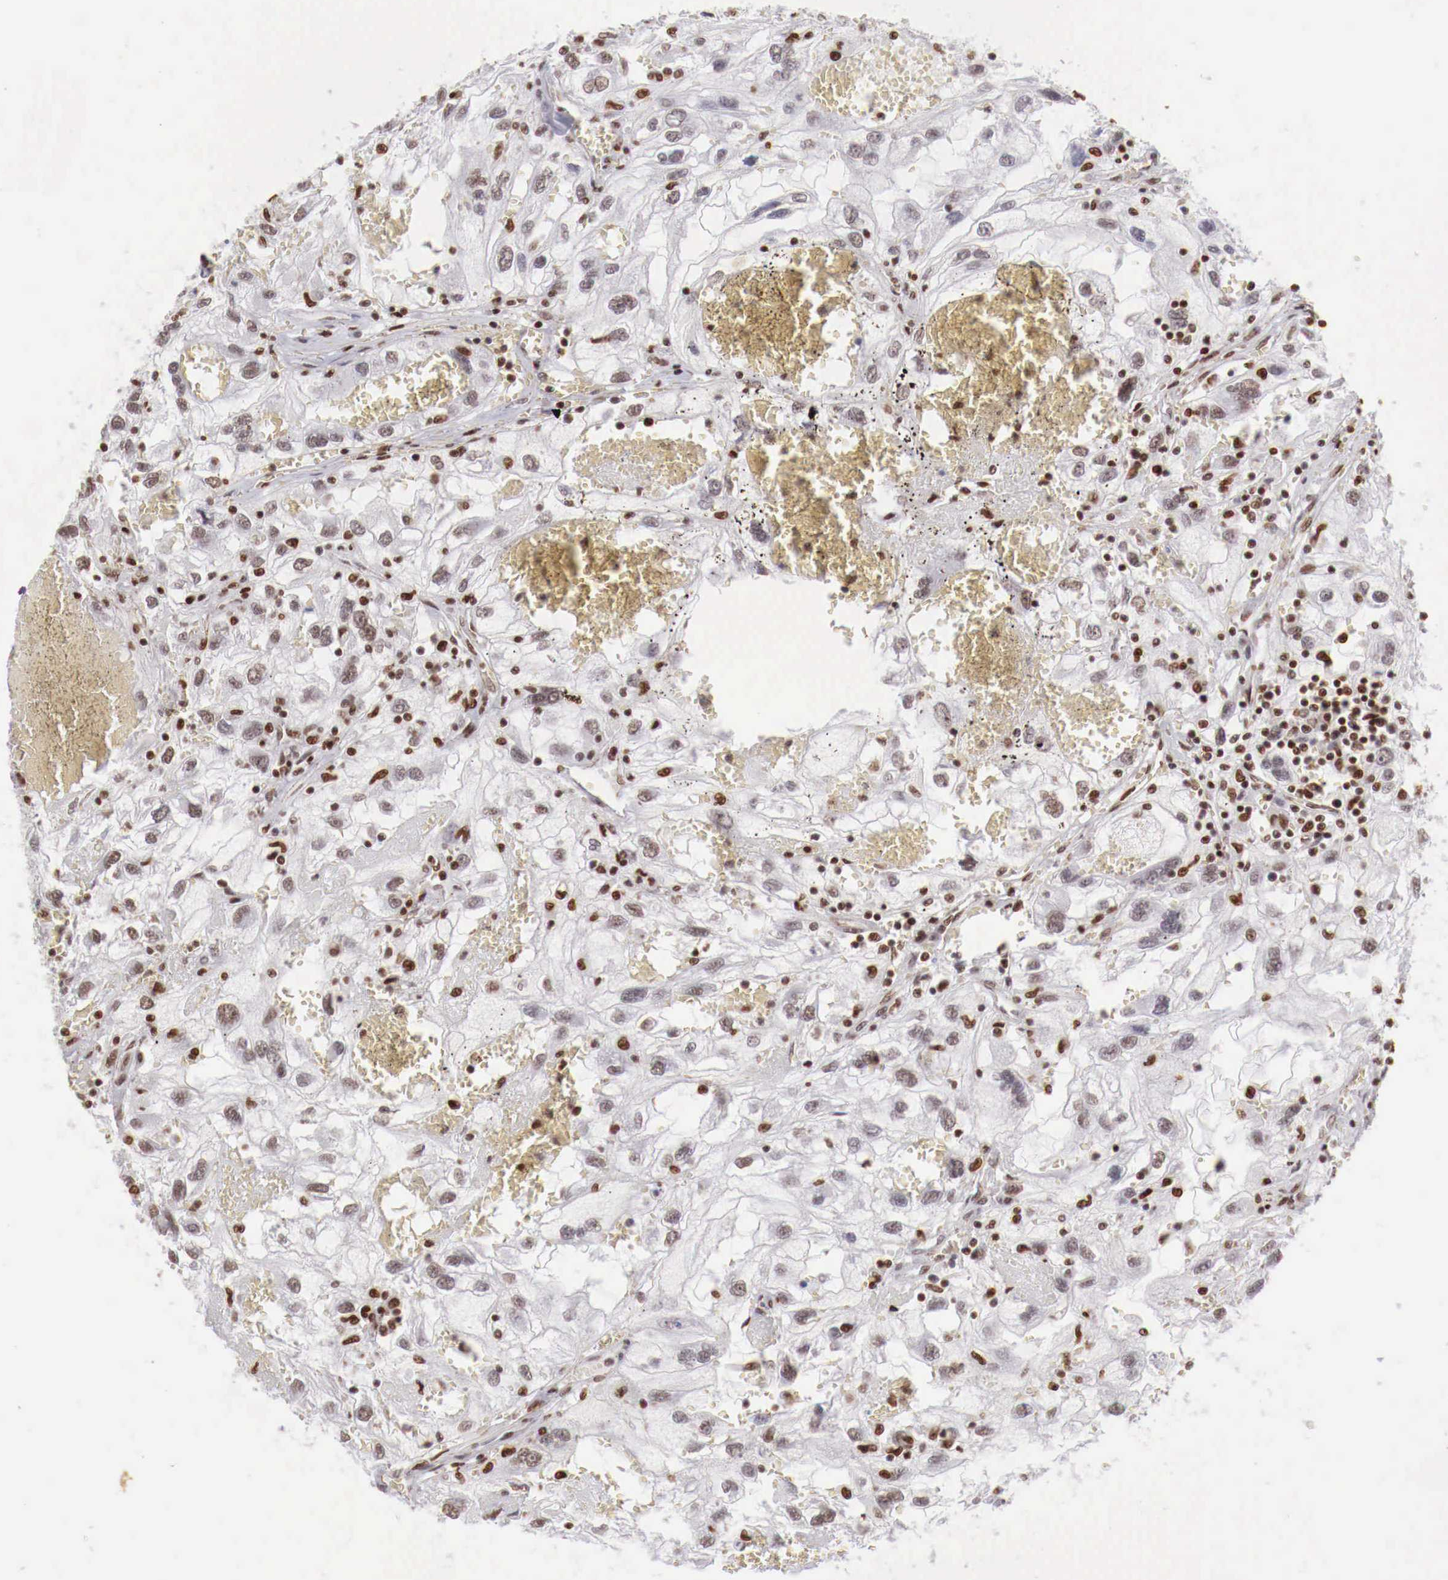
{"staining": {"intensity": "weak", "quantity": ">75%", "location": "nuclear"}, "tissue": "renal cancer", "cell_type": "Tumor cells", "image_type": "cancer", "snomed": [{"axis": "morphology", "description": "Normal tissue, NOS"}, {"axis": "morphology", "description": "Adenocarcinoma, NOS"}, {"axis": "topography", "description": "Kidney"}], "caption": "Tumor cells exhibit low levels of weak nuclear staining in approximately >75% of cells in renal cancer (adenocarcinoma).", "gene": "MAX", "patient": {"sex": "male", "age": 71}}